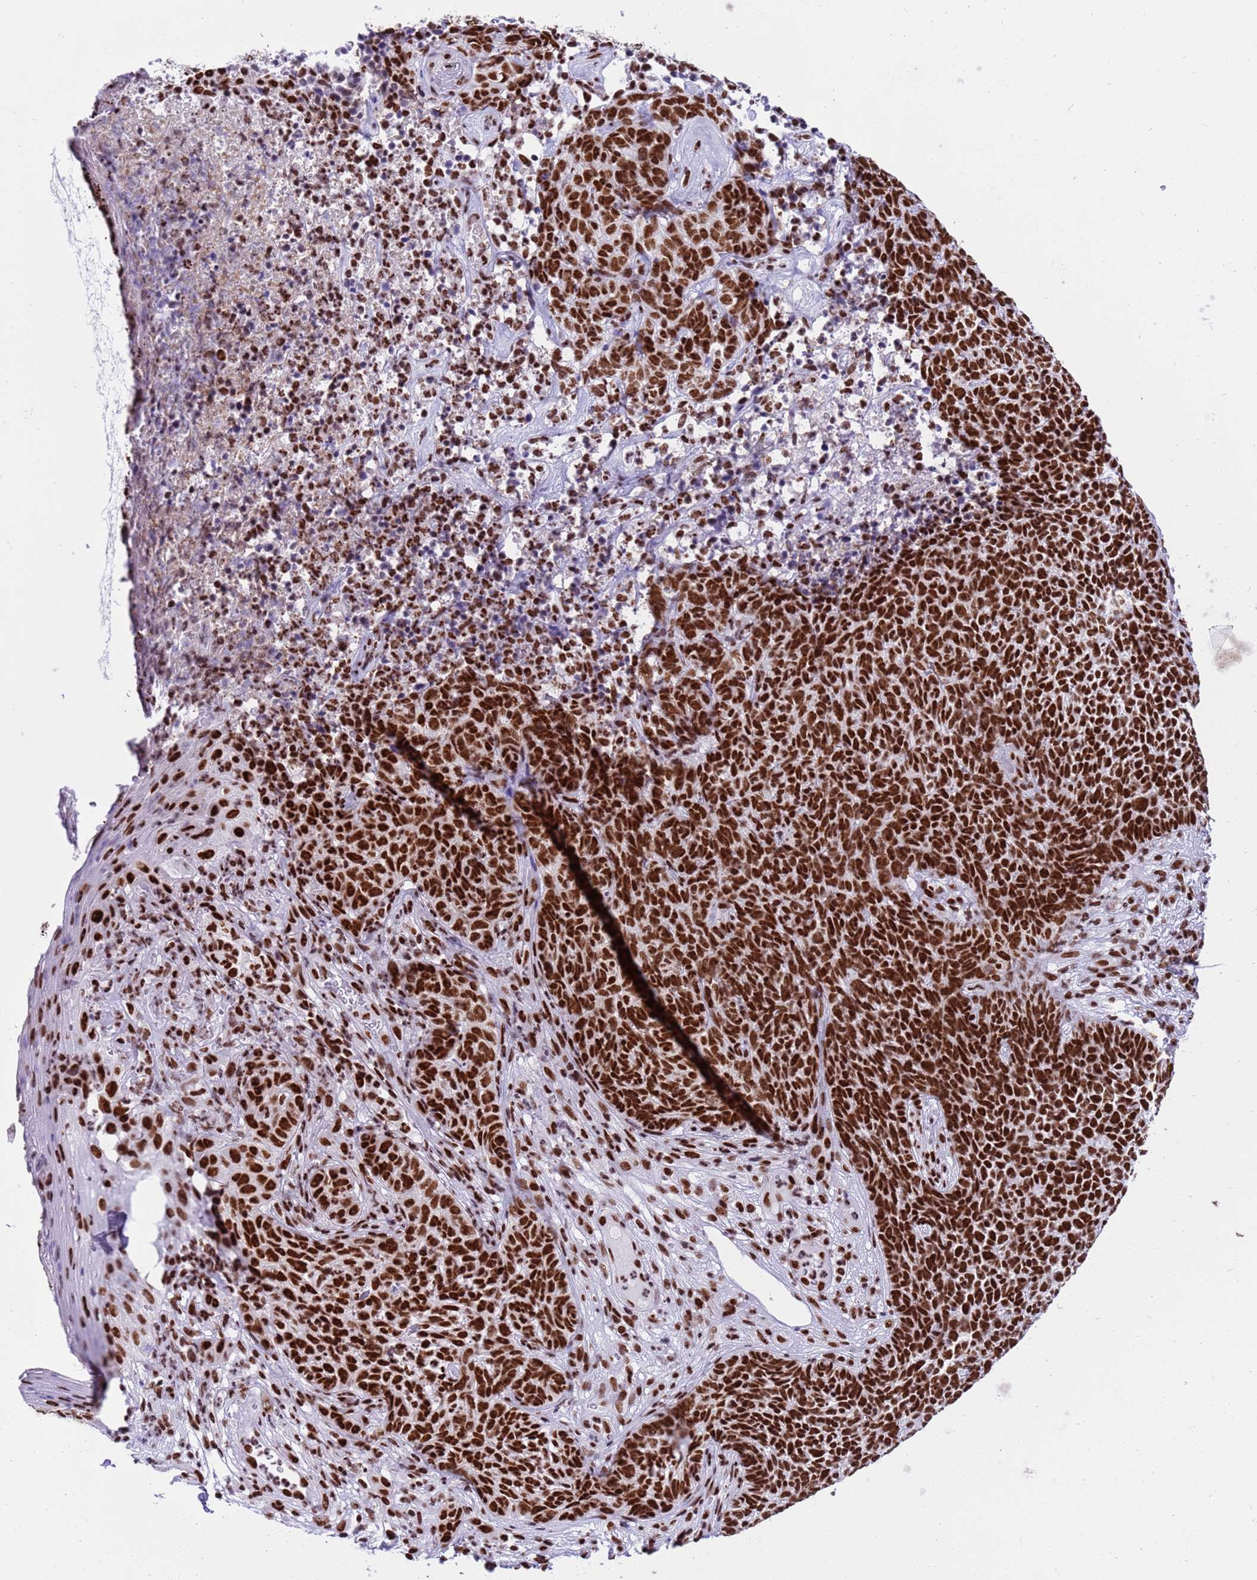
{"staining": {"intensity": "strong", "quantity": ">75%", "location": "nuclear"}, "tissue": "skin cancer", "cell_type": "Tumor cells", "image_type": "cancer", "snomed": [{"axis": "morphology", "description": "Basal cell carcinoma"}, {"axis": "topography", "description": "Skin"}], "caption": "Skin cancer (basal cell carcinoma) stained with immunohistochemistry (IHC) exhibits strong nuclear expression in about >75% of tumor cells.", "gene": "RALY", "patient": {"sex": "female", "age": 84}}